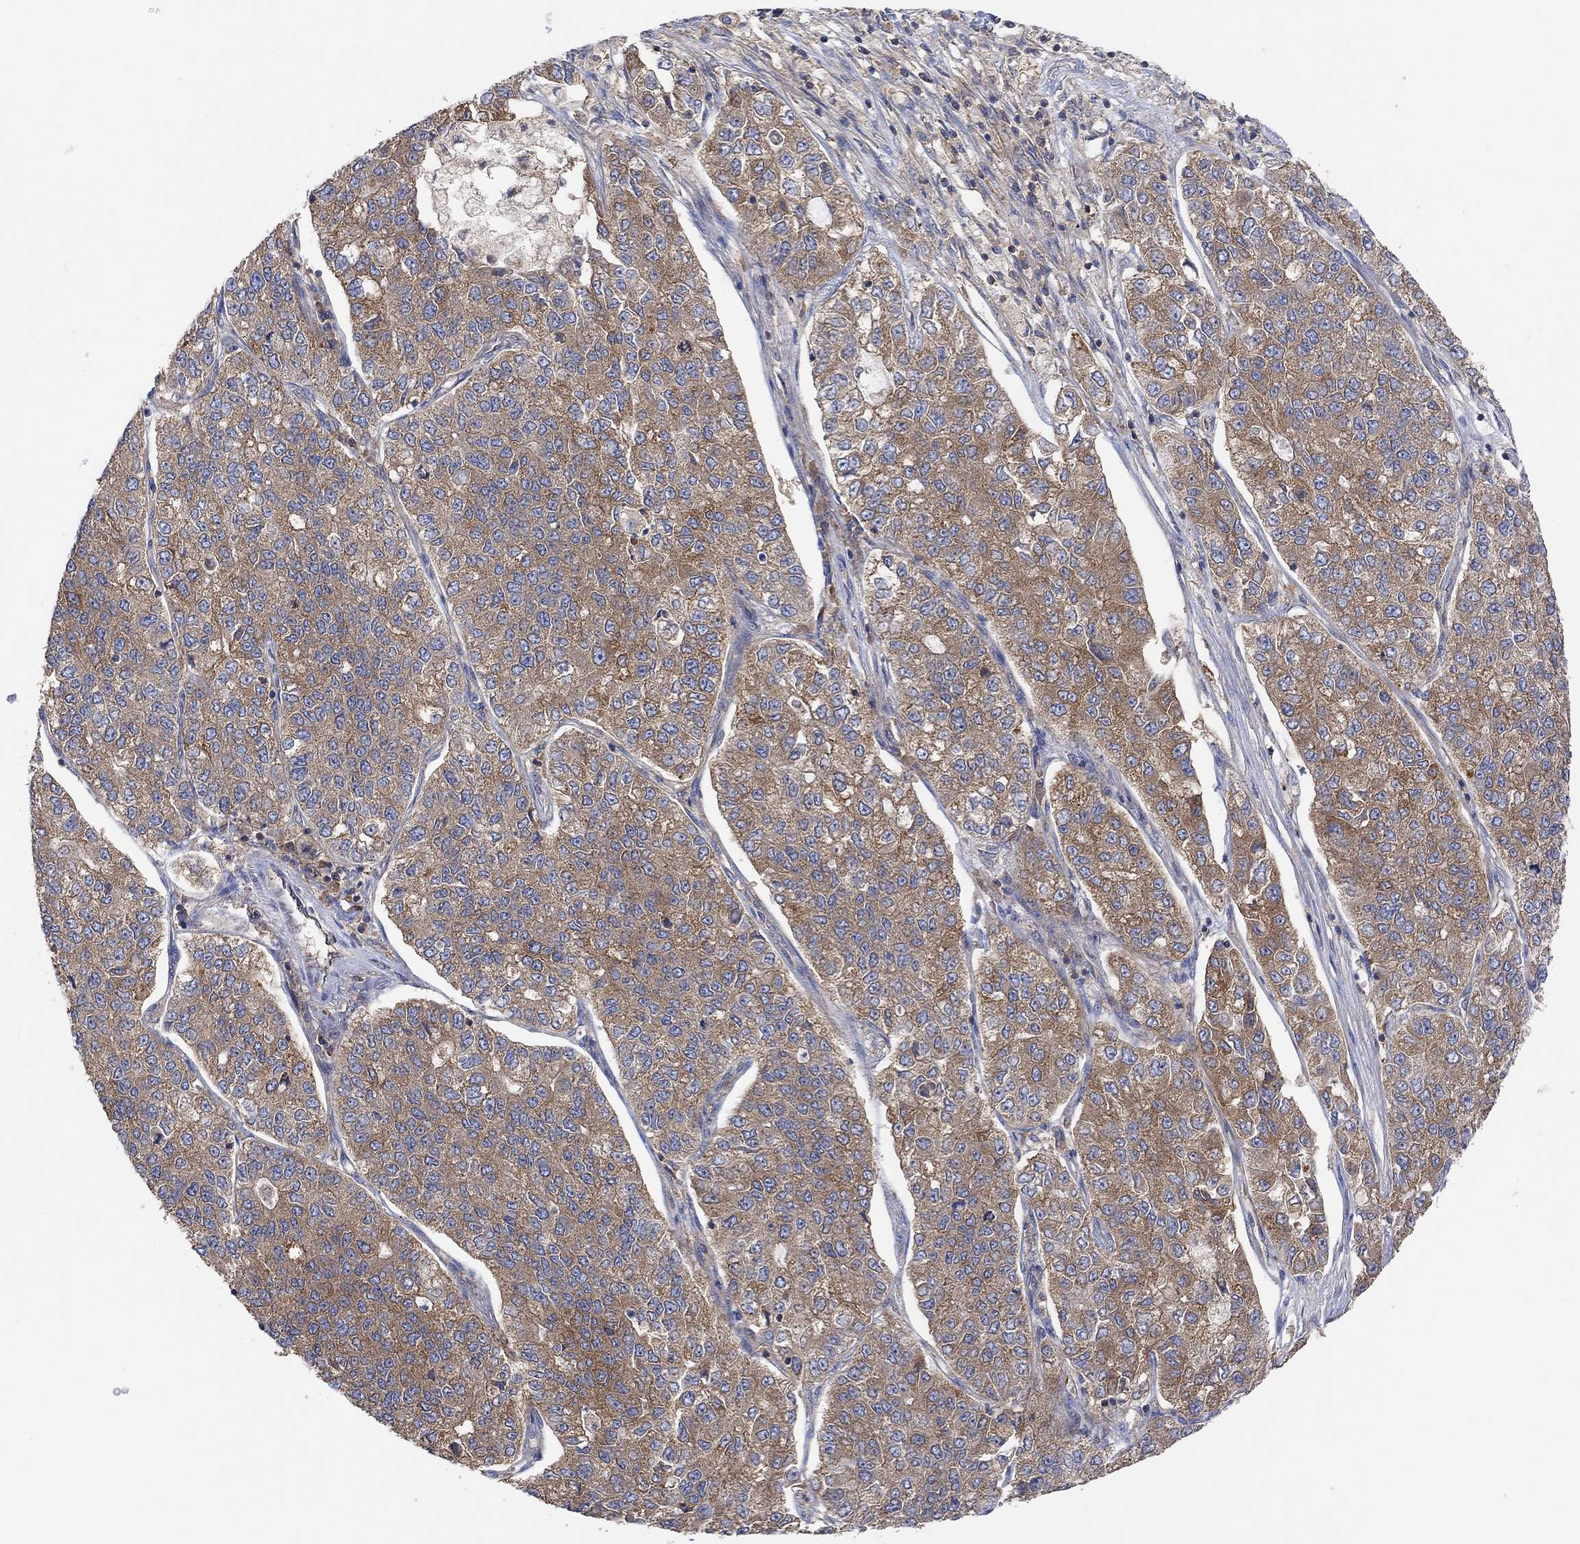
{"staining": {"intensity": "moderate", "quantity": "25%-75%", "location": "cytoplasmic/membranous"}, "tissue": "lung cancer", "cell_type": "Tumor cells", "image_type": "cancer", "snomed": [{"axis": "morphology", "description": "Adenocarcinoma, NOS"}, {"axis": "topography", "description": "Lung"}], "caption": "Immunohistochemistry of adenocarcinoma (lung) demonstrates medium levels of moderate cytoplasmic/membranous staining in approximately 25%-75% of tumor cells. The staining was performed using DAB, with brown indicating positive protein expression. Nuclei are stained blue with hematoxylin.", "gene": "BLOC1S3", "patient": {"sex": "male", "age": 49}}